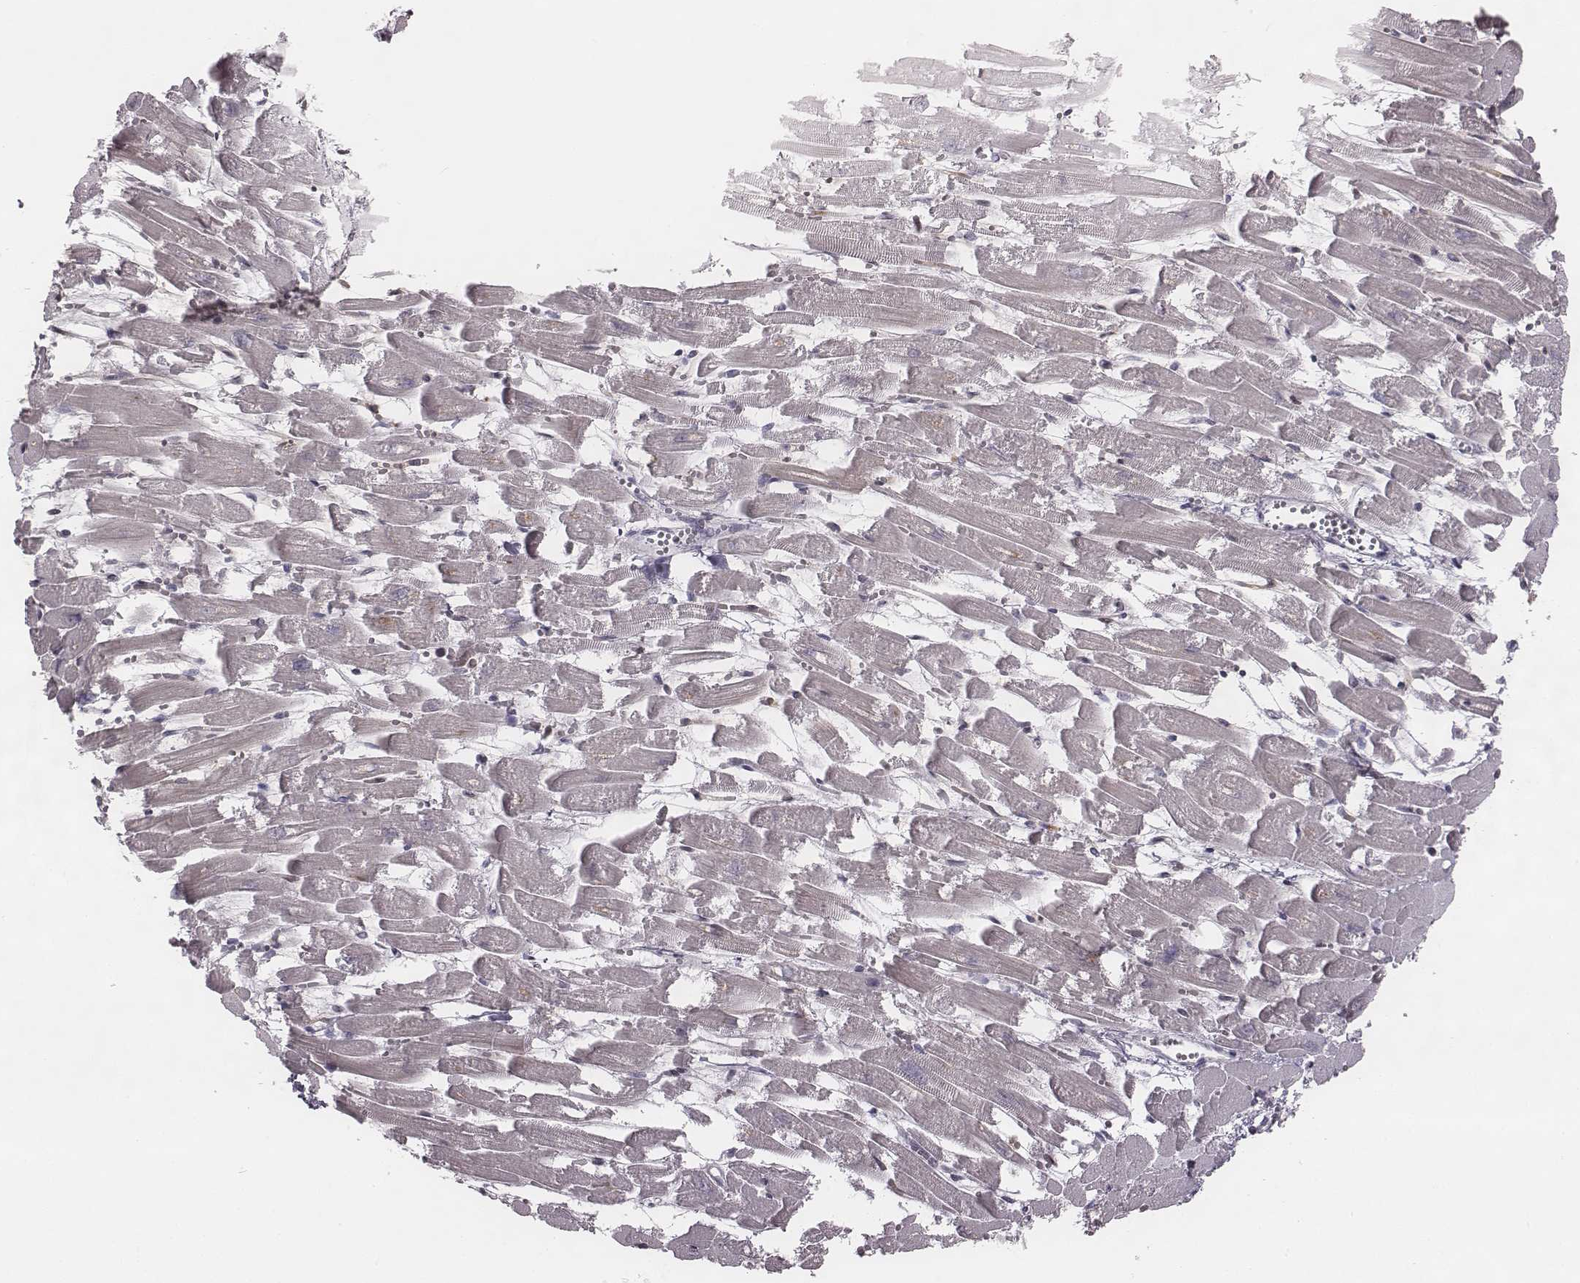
{"staining": {"intensity": "negative", "quantity": "none", "location": "none"}, "tissue": "heart muscle", "cell_type": "Cardiomyocytes", "image_type": "normal", "snomed": [{"axis": "morphology", "description": "Normal tissue, NOS"}, {"axis": "topography", "description": "Heart"}], "caption": "Immunohistochemistry image of normal heart muscle stained for a protein (brown), which displays no expression in cardiomyocytes.", "gene": "NDC1", "patient": {"sex": "female", "age": 52}}